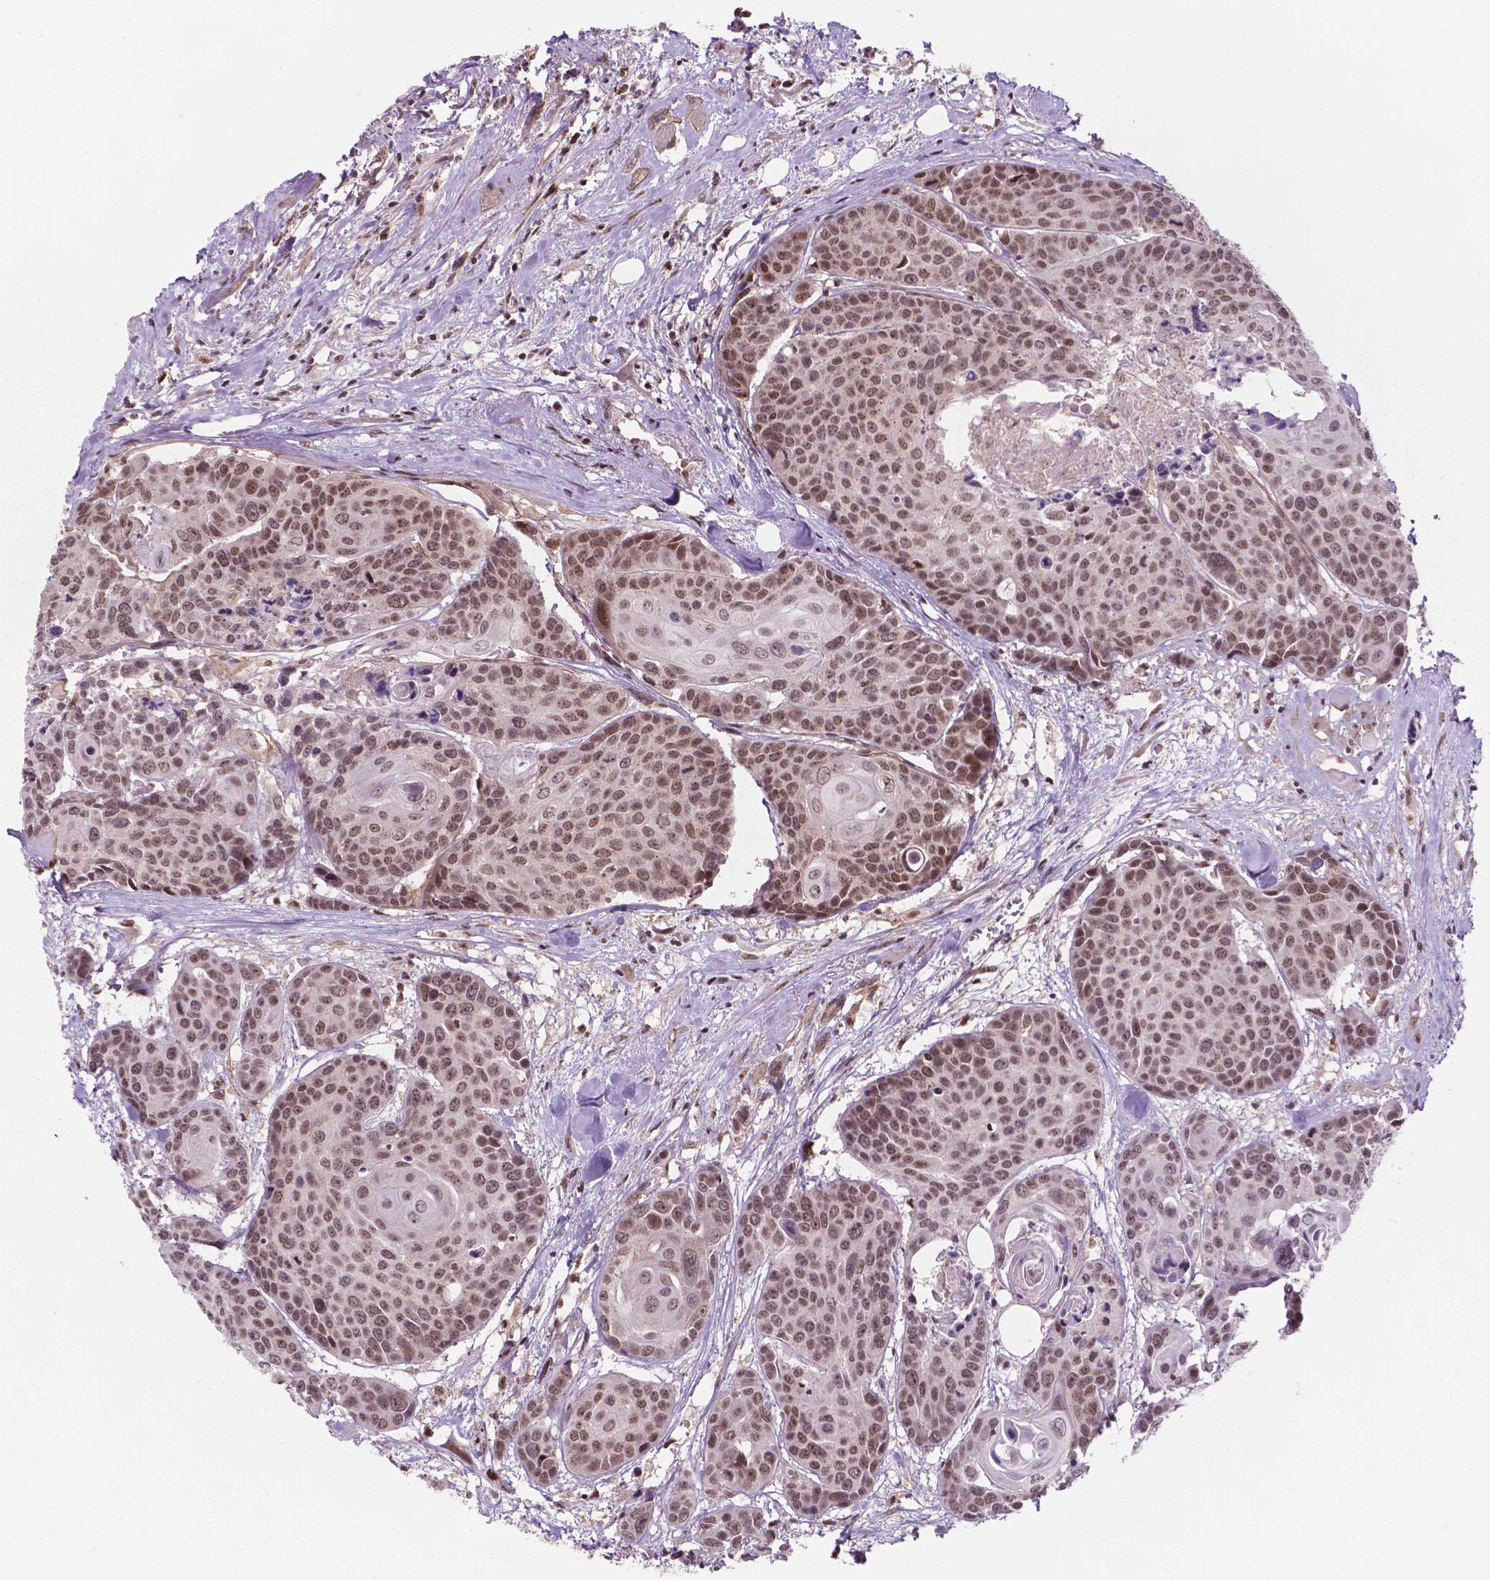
{"staining": {"intensity": "moderate", "quantity": ">75%", "location": "nuclear"}, "tissue": "head and neck cancer", "cell_type": "Tumor cells", "image_type": "cancer", "snomed": [{"axis": "morphology", "description": "Squamous cell carcinoma, NOS"}, {"axis": "topography", "description": "Oral tissue"}, {"axis": "topography", "description": "Head-Neck"}], "caption": "High-power microscopy captured an immunohistochemistry image of head and neck cancer (squamous cell carcinoma), revealing moderate nuclear expression in approximately >75% of tumor cells.", "gene": "PER2", "patient": {"sex": "male", "age": 56}}